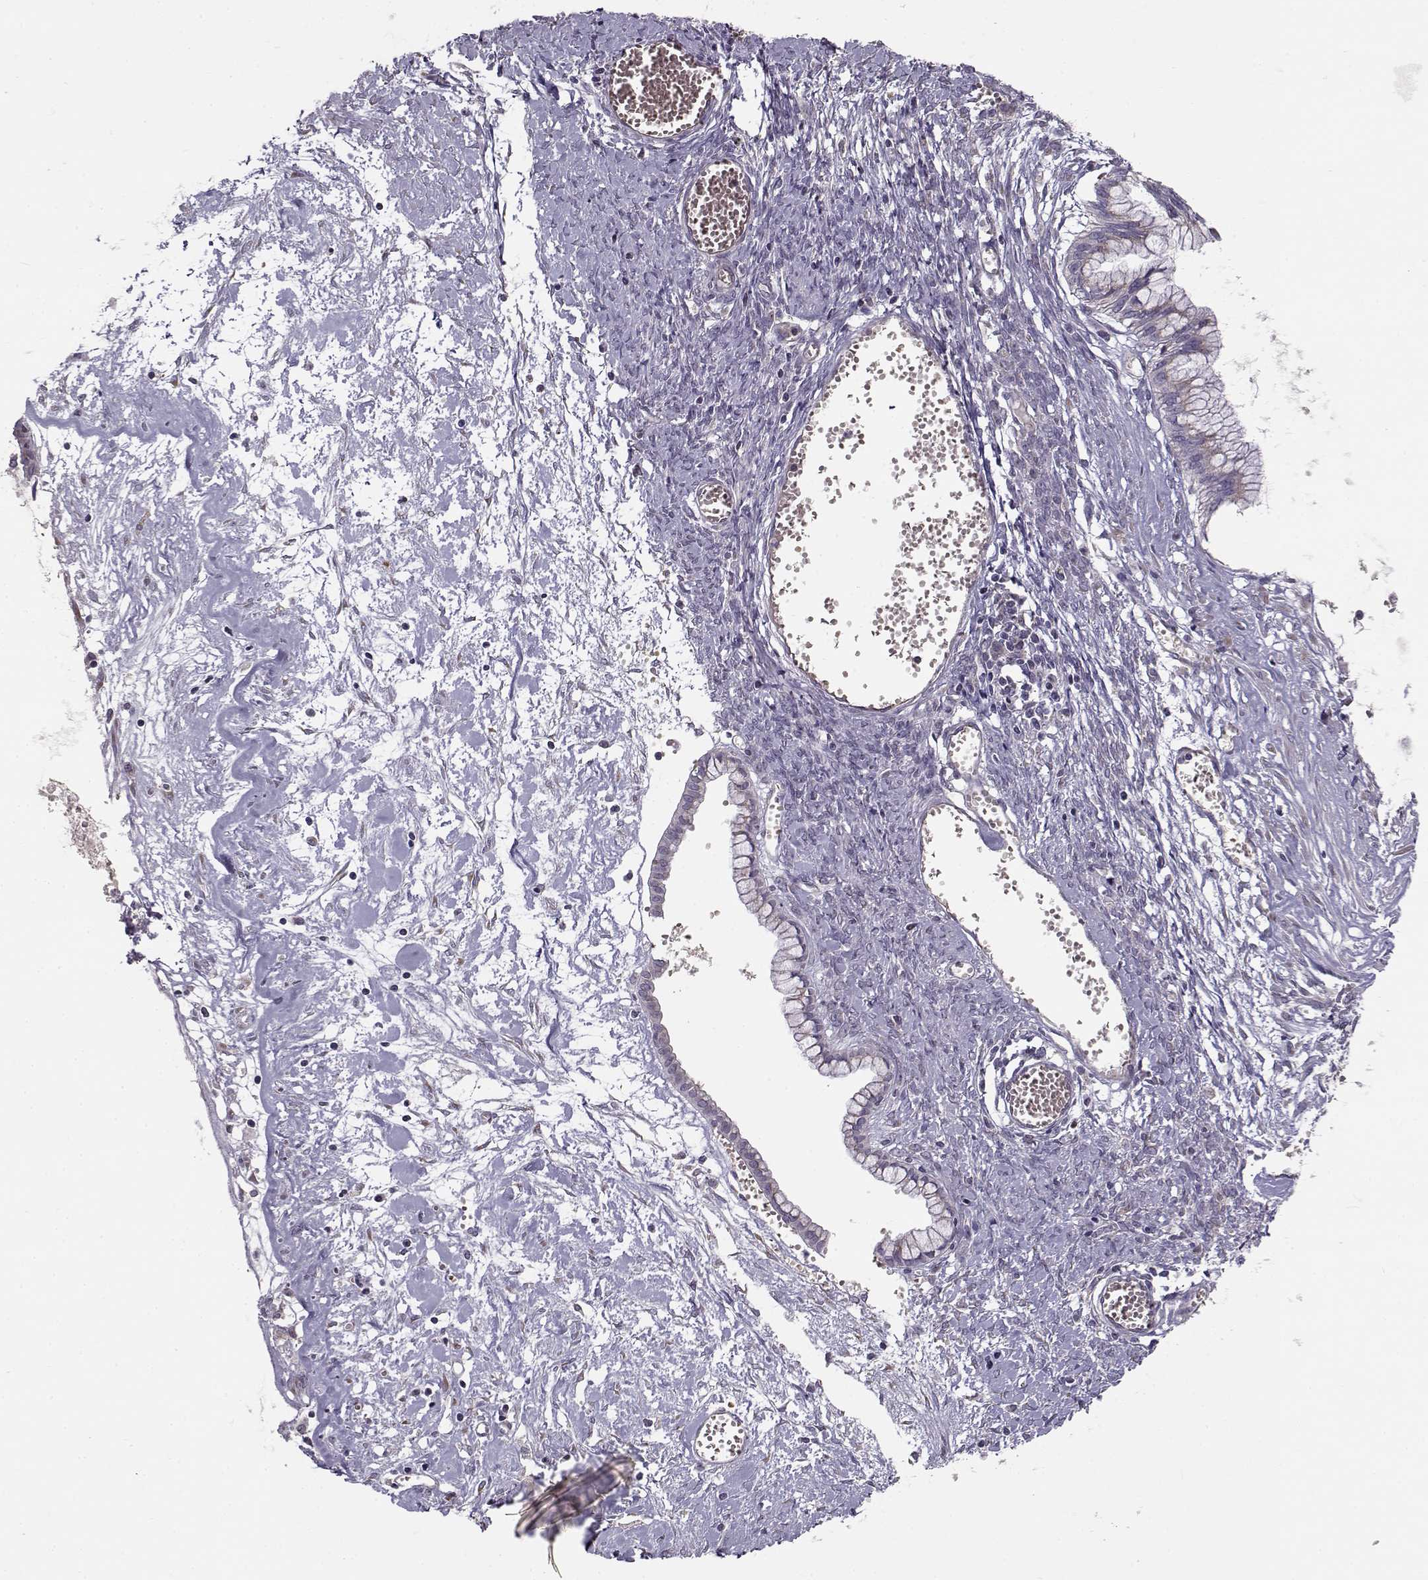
{"staining": {"intensity": "negative", "quantity": "none", "location": "none"}, "tissue": "ovarian cancer", "cell_type": "Tumor cells", "image_type": "cancer", "snomed": [{"axis": "morphology", "description": "Cystadenocarcinoma, mucinous, NOS"}, {"axis": "topography", "description": "Ovary"}], "caption": "A photomicrograph of human ovarian cancer (mucinous cystadenocarcinoma) is negative for staining in tumor cells.", "gene": "SLC4A5", "patient": {"sex": "female", "age": 67}}